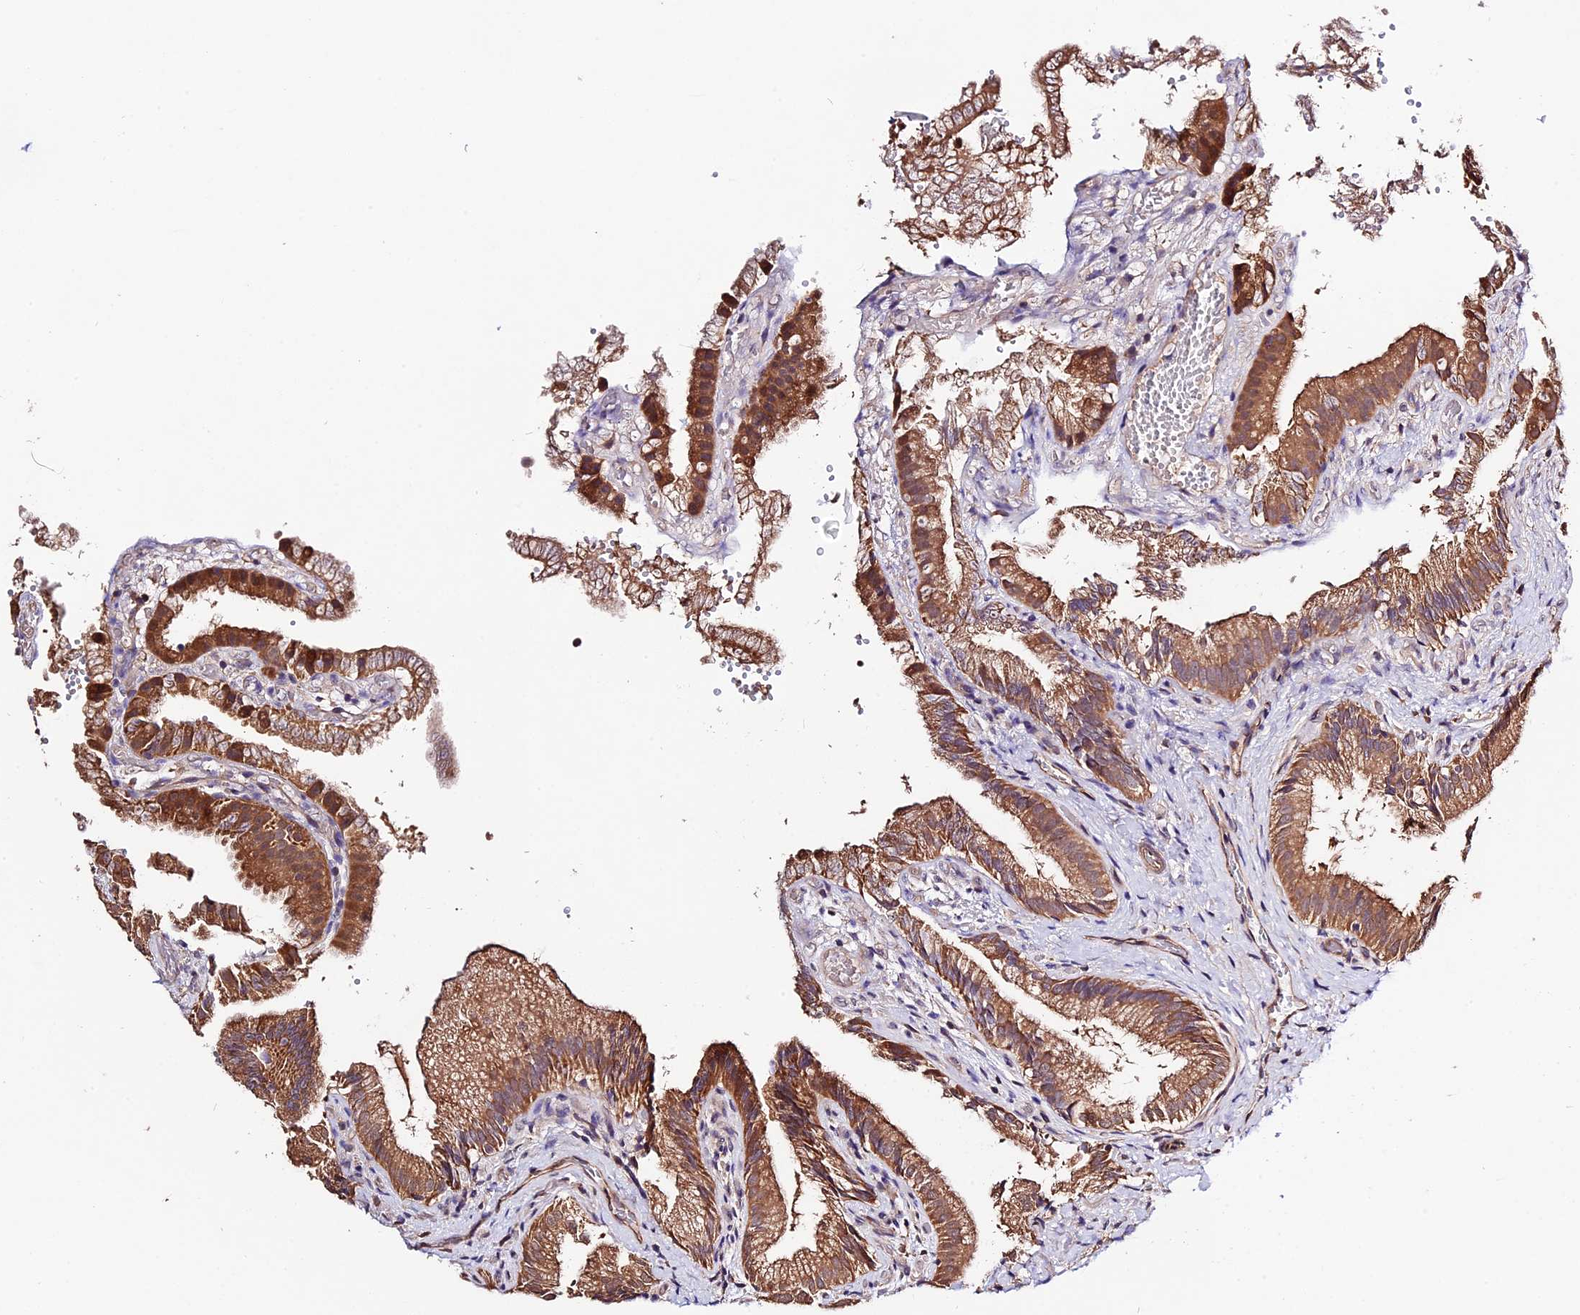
{"staining": {"intensity": "strong", "quantity": ">75%", "location": "cytoplasmic/membranous"}, "tissue": "gallbladder", "cell_type": "Glandular cells", "image_type": "normal", "snomed": [{"axis": "morphology", "description": "Normal tissue, NOS"}, {"axis": "topography", "description": "Gallbladder"}], "caption": "Immunohistochemistry (IHC) staining of normal gallbladder, which reveals high levels of strong cytoplasmic/membranous staining in approximately >75% of glandular cells indicating strong cytoplasmic/membranous protein positivity. The staining was performed using DAB (3,3'-diaminobenzidine) (brown) for protein detection and nuclei were counterstained in hematoxylin (blue).", "gene": "CES3", "patient": {"sex": "female", "age": 30}}